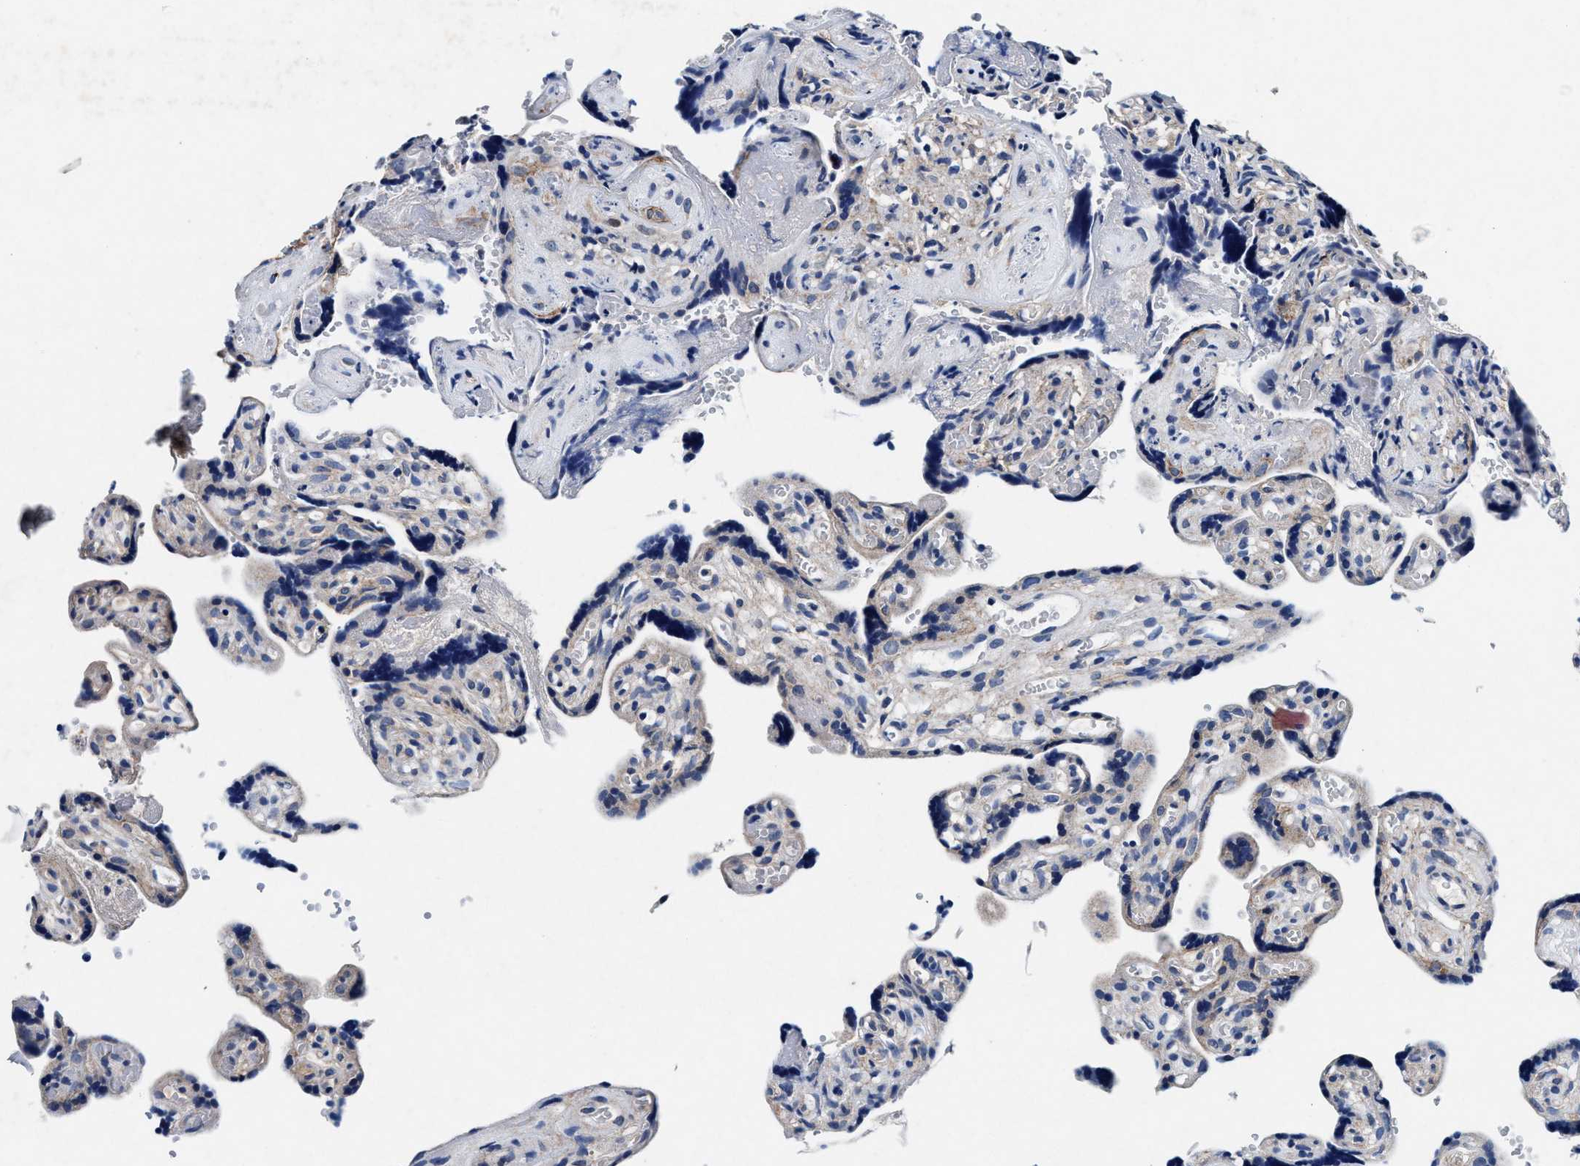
{"staining": {"intensity": "weak", "quantity": "<25%", "location": "cytoplasmic/membranous"}, "tissue": "placenta", "cell_type": "Trophoblastic cells", "image_type": "normal", "snomed": [{"axis": "morphology", "description": "Normal tissue, NOS"}, {"axis": "topography", "description": "Placenta"}], "caption": "Immunohistochemistry histopathology image of unremarkable placenta: human placenta stained with DAB displays no significant protein positivity in trophoblastic cells. The staining was performed using DAB (3,3'-diaminobenzidine) to visualize the protein expression in brown, while the nuclei were stained in blue with hematoxylin (Magnification: 20x).", "gene": "SLC8A1", "patient": {"sex": "female", "age": 30}}